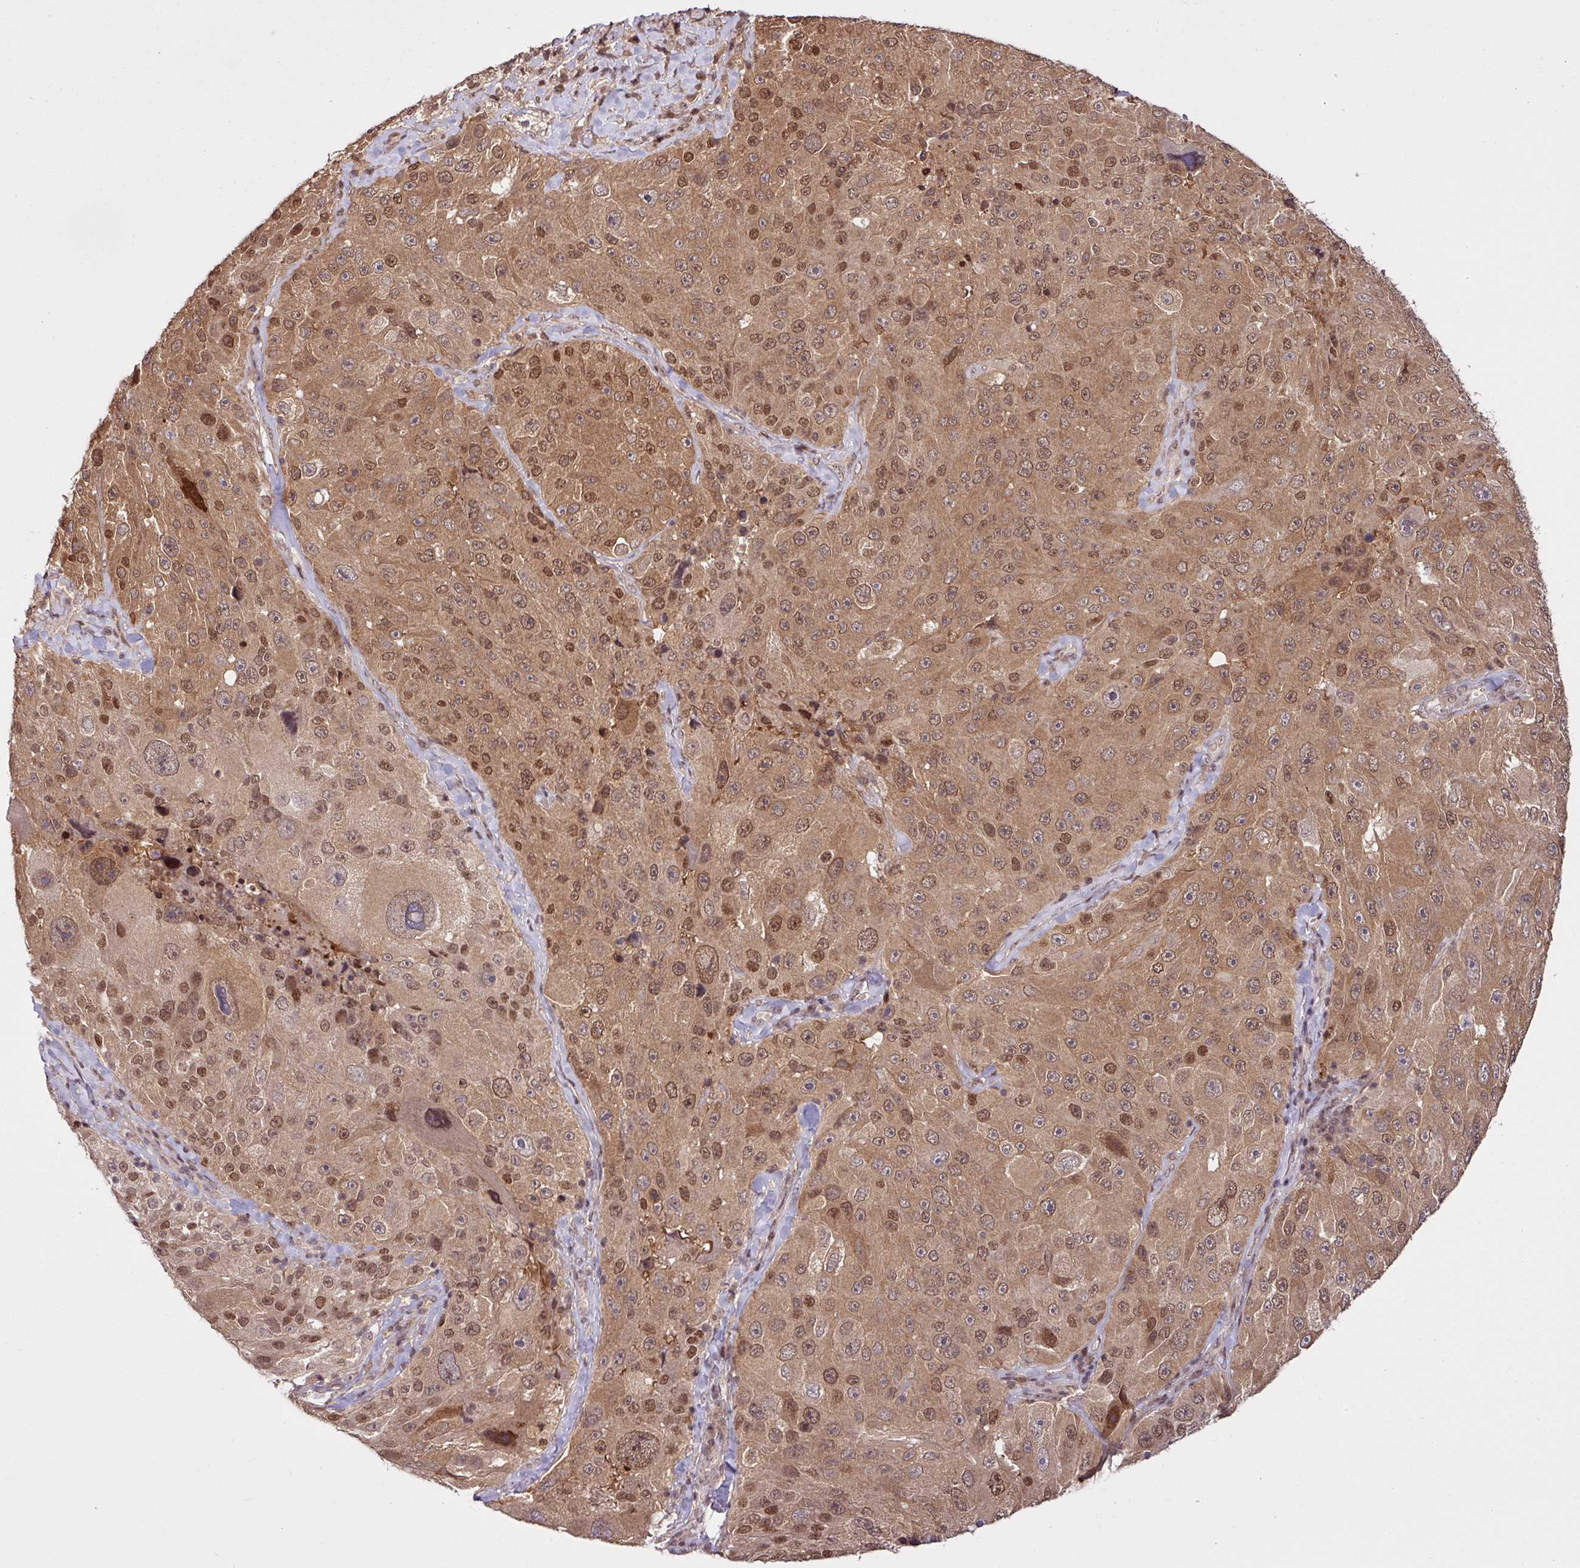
{"staining": {"intensity": "moderate", "quantity": ">75%", "location": "cytoplasmic/membranous,nuclear"}, "tissue": "melanoma", "cell_type": "Tumor cells", "image_type": "cancer", "snomed": [{"axis": "morphology", "description": "Malignant melanoma, Metastatic site"}, {"axis": "topography", "description": "Lymph node"}], "caption": "This histopathology image demonstrates immunohistochemistry staining of human melanoma, with medium moderate cytoplasmic/membranous and nuclear staining in approximately >75% of tumor cells.", "gene": "ITPKC", "patient": {"sex": "male", "age": 62}}